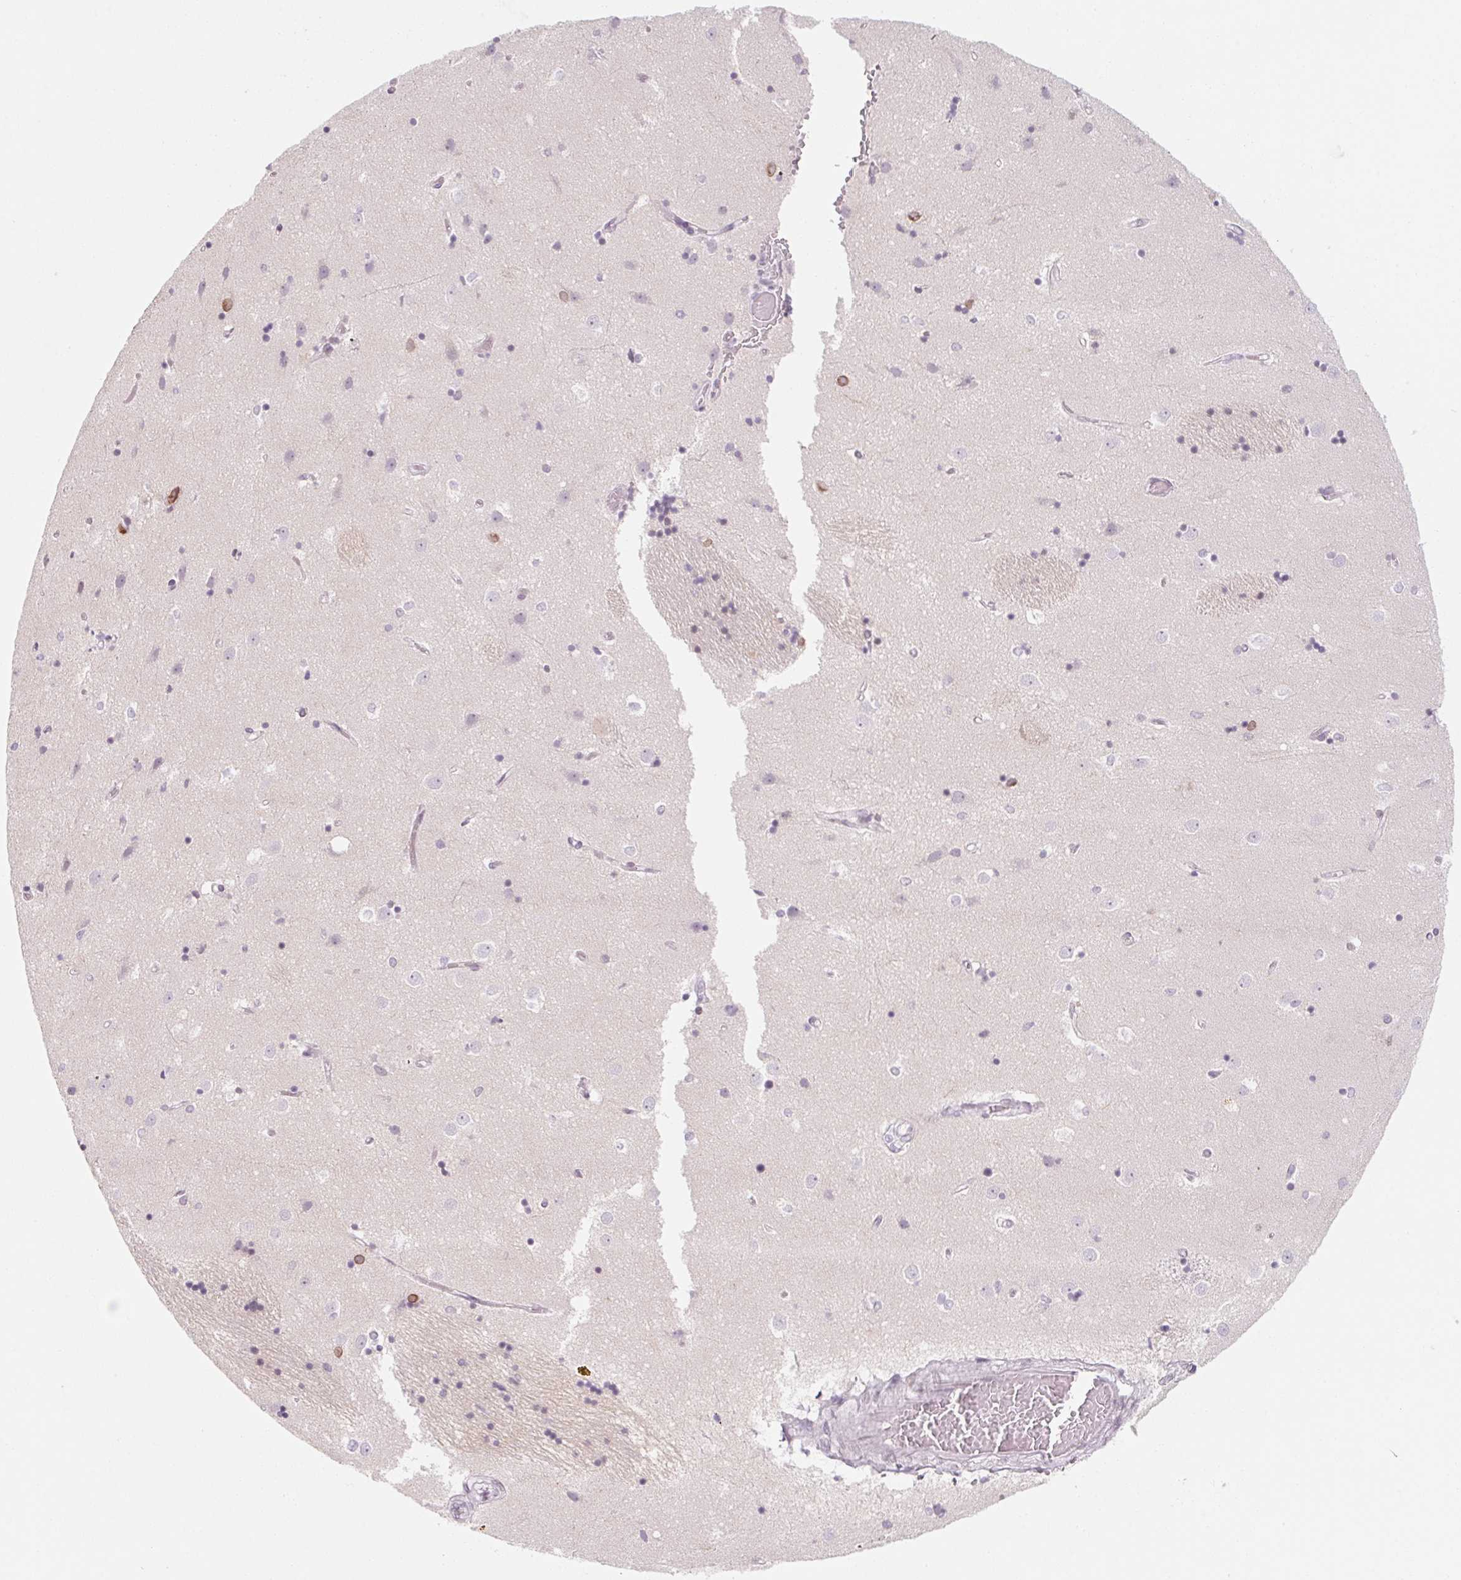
{"staining": {"intensity": "weak", "quantity": "<25%", "location": "nuclear"}, "tissue": "caudate", "cell_type": "Glial cells", "image_type": "normal", "snomed": [{"axis": "morphology", "description": "Normal tissue, NOS"}, {"axis": "topography", "description": "Lateral ventricle wall"}], "caption": "This is an immunohistochemistry micrograph of normal caudate. There is no staining in glial cells.", "gene": "KCNQ2", "patient": {"sex": "male", "age": 54}}